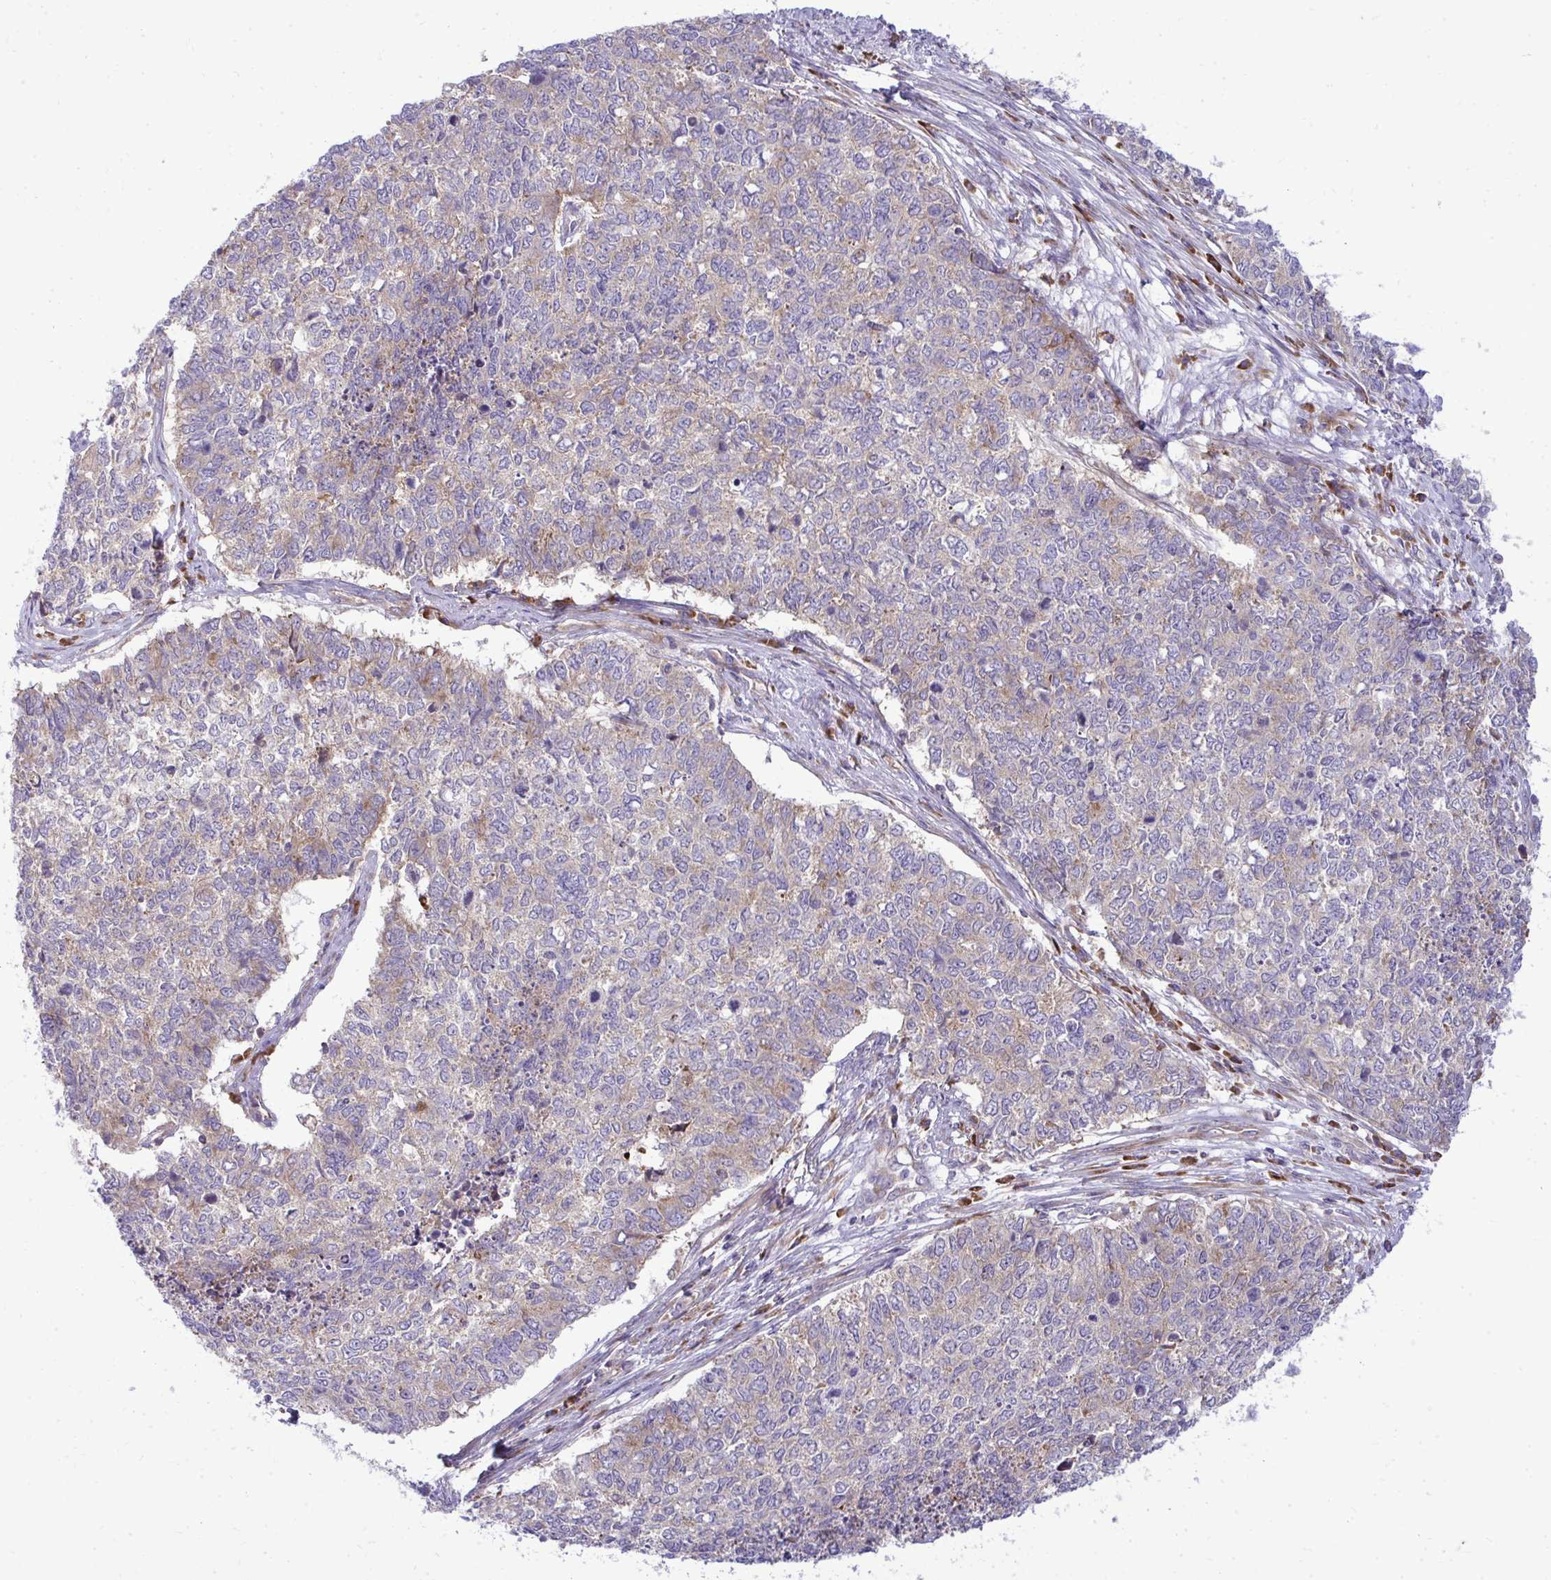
{"staining": {"intensity": "moderate", "quantity": "25%-75%", "location": "cytoplasmic/membranous"}, "tissue": "cervical cancer", "cell_type": "Tumor cells", "image_type": "cancer", "snomed": [{"axis": "morphology", "description": "Adenocarcinoma, NOS"}, {"axis": "topography", "description": "Cervix"}], "caption": "This is a histology image of immunohistochemistry staining of cervical cancer (adenocarcinoma), which shows moderate positivity in the cytoplasmic/membranous of tumor cells.", "gene": "GFPT2", "patient": {"sex": "female", "age": 63}}